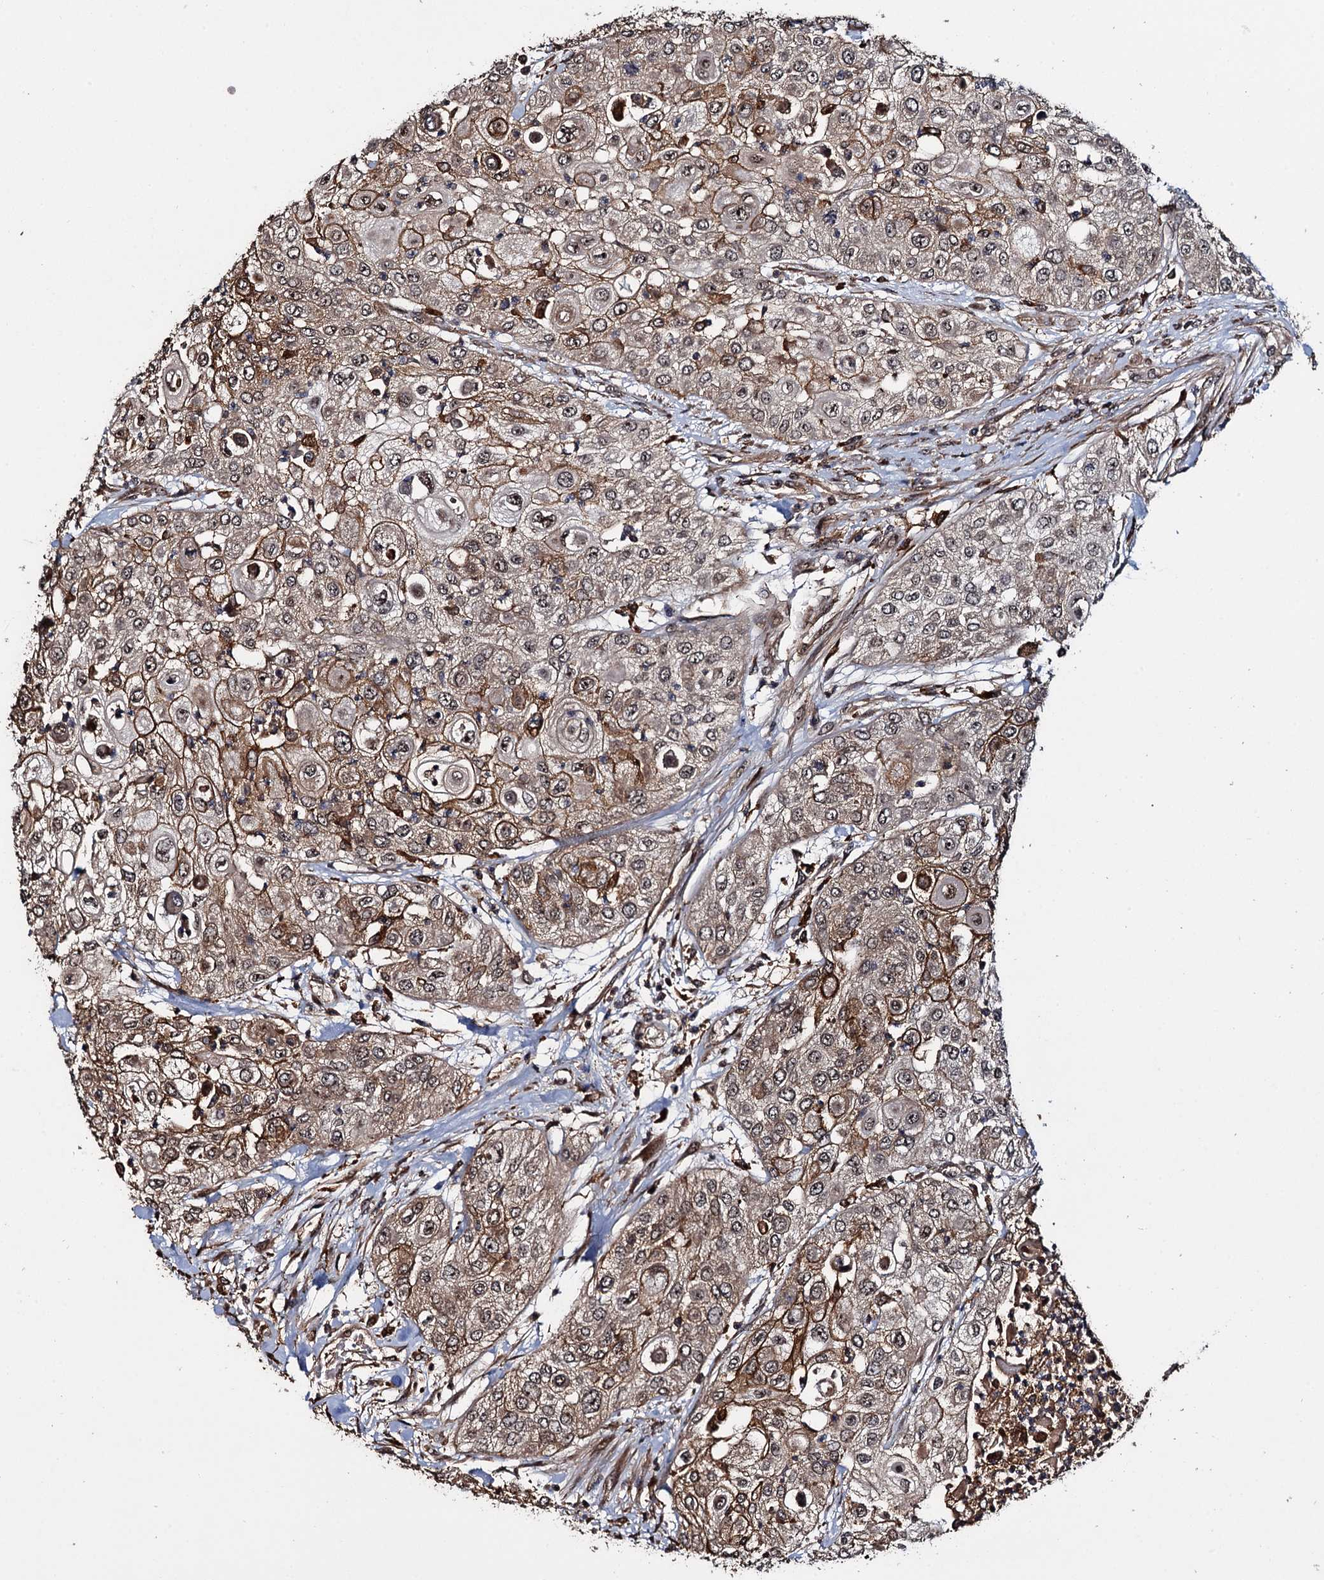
{"staining": {"intensity": "moderate", "quantity": ">75%", "location": "cytoplasmic/membranous,nuclear"}, "tissue": "urothelial cancer", "cell_type": "Tumor cells", "image_type": "cancer", "snomed": [{"axis": "morphology", "description": "Urothelial carcinoma, High grade"}, {"axis": "topography", "description": "Urinary bladder"}], "caption": "Brown immunohistochemical staining in urothelial cancer demonstrates moderate cytoplasmic/membranous and nuclear expression in approximately >75% of tumor cells.", "gene": "CEP192", "patient": {"sex": "female", "age": 79}}